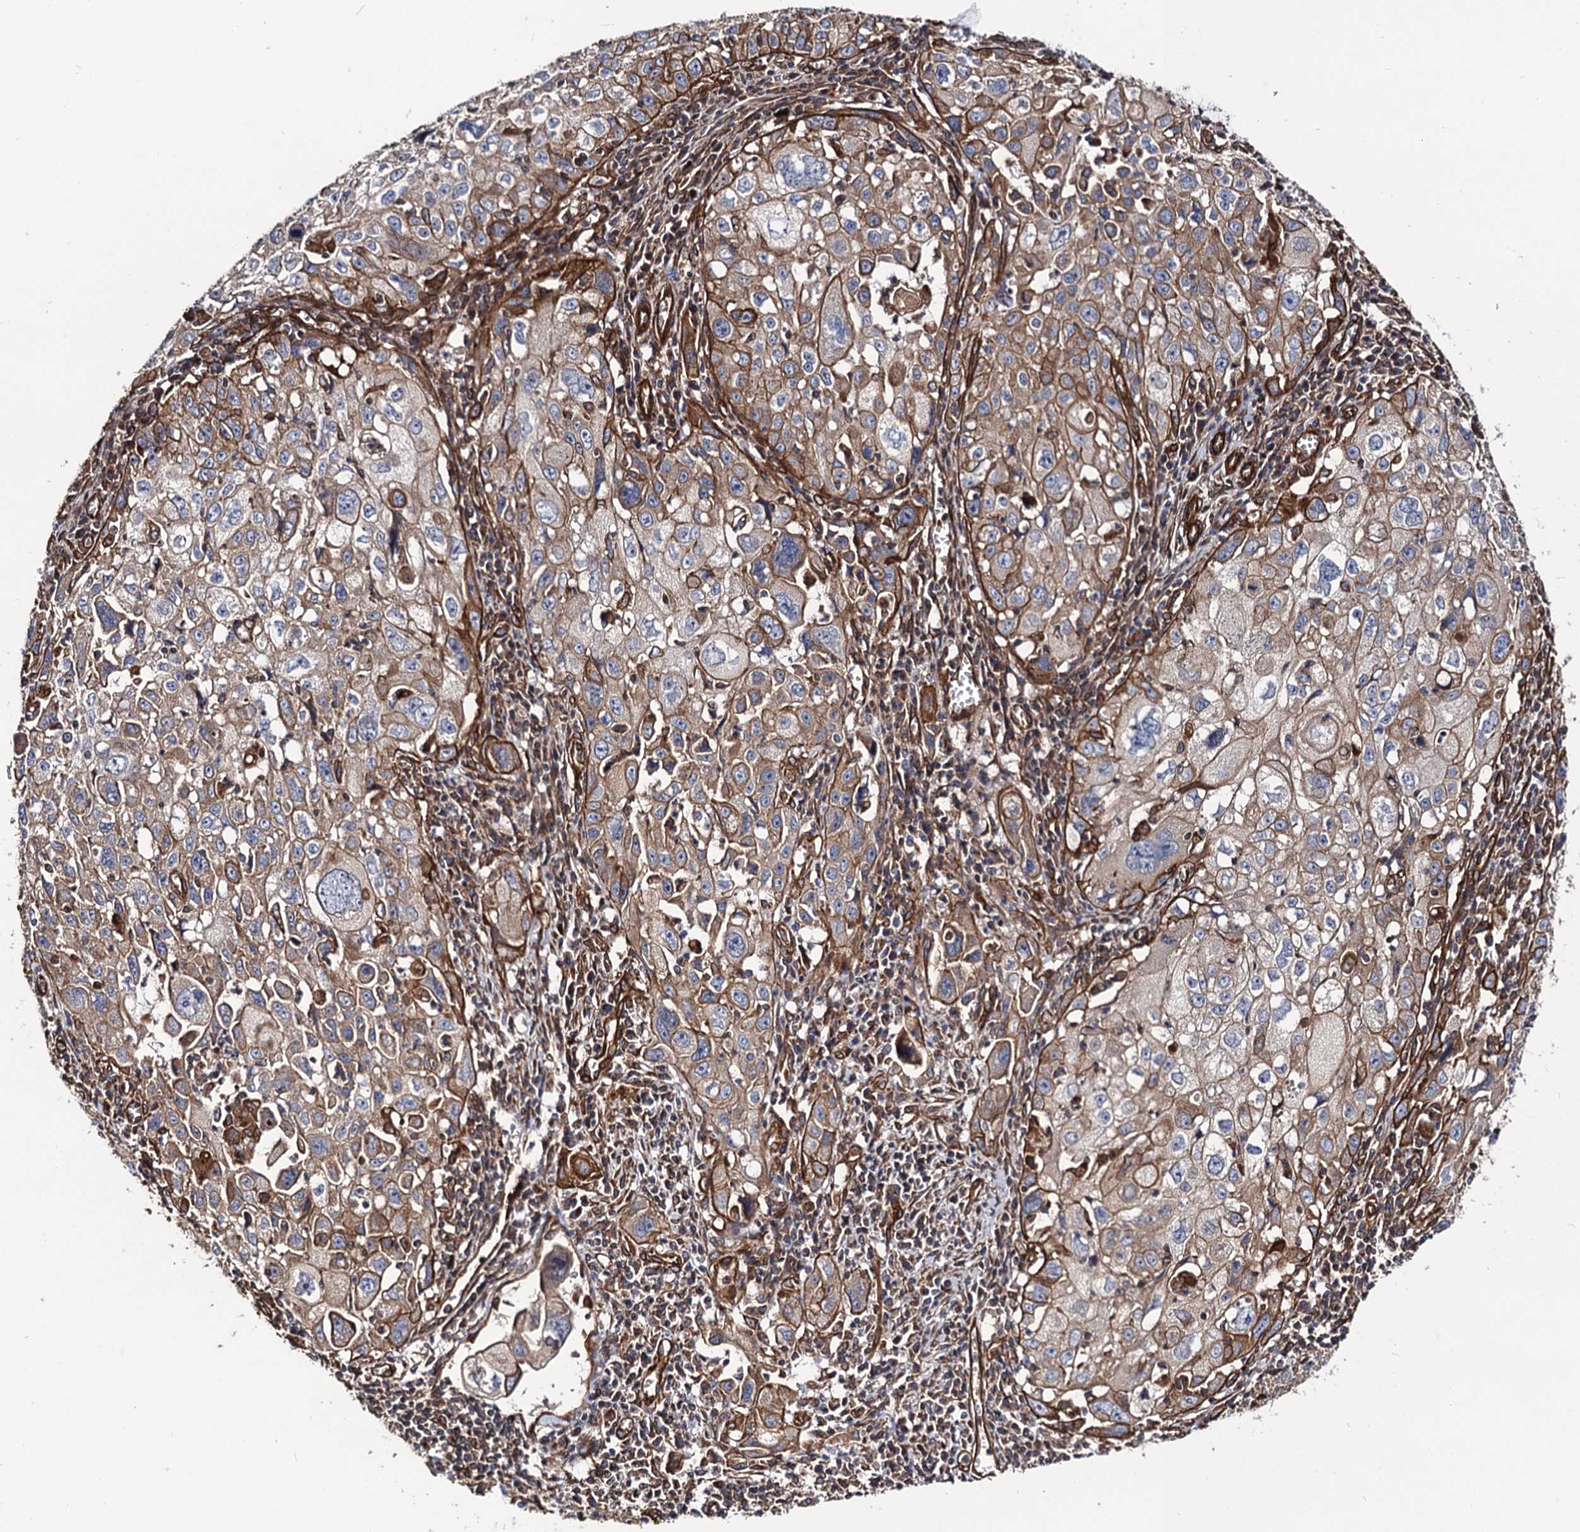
{"staining": {"intensity": "strong", "quantity": ">75%", "location": "cytoplasmic/membranous"}, "tissue": "cervical cancer", "cell_type": "Tumor cells", "image_type": "cancer", "snomed": [{"axis": "morphology", "description": "Squamous cell carcinoma, NOS"}, {"axis": "topography", "description": "Cervix"}], "caption": "Cervical squamous cell carcinoma tissue displays strong cytoplasmic/membranous staining in approximately >75% of tumor cells, visualized by immunohistochemistry.", "gene": "CIP2A", "patient": {"sex": "female", "age": 42}}